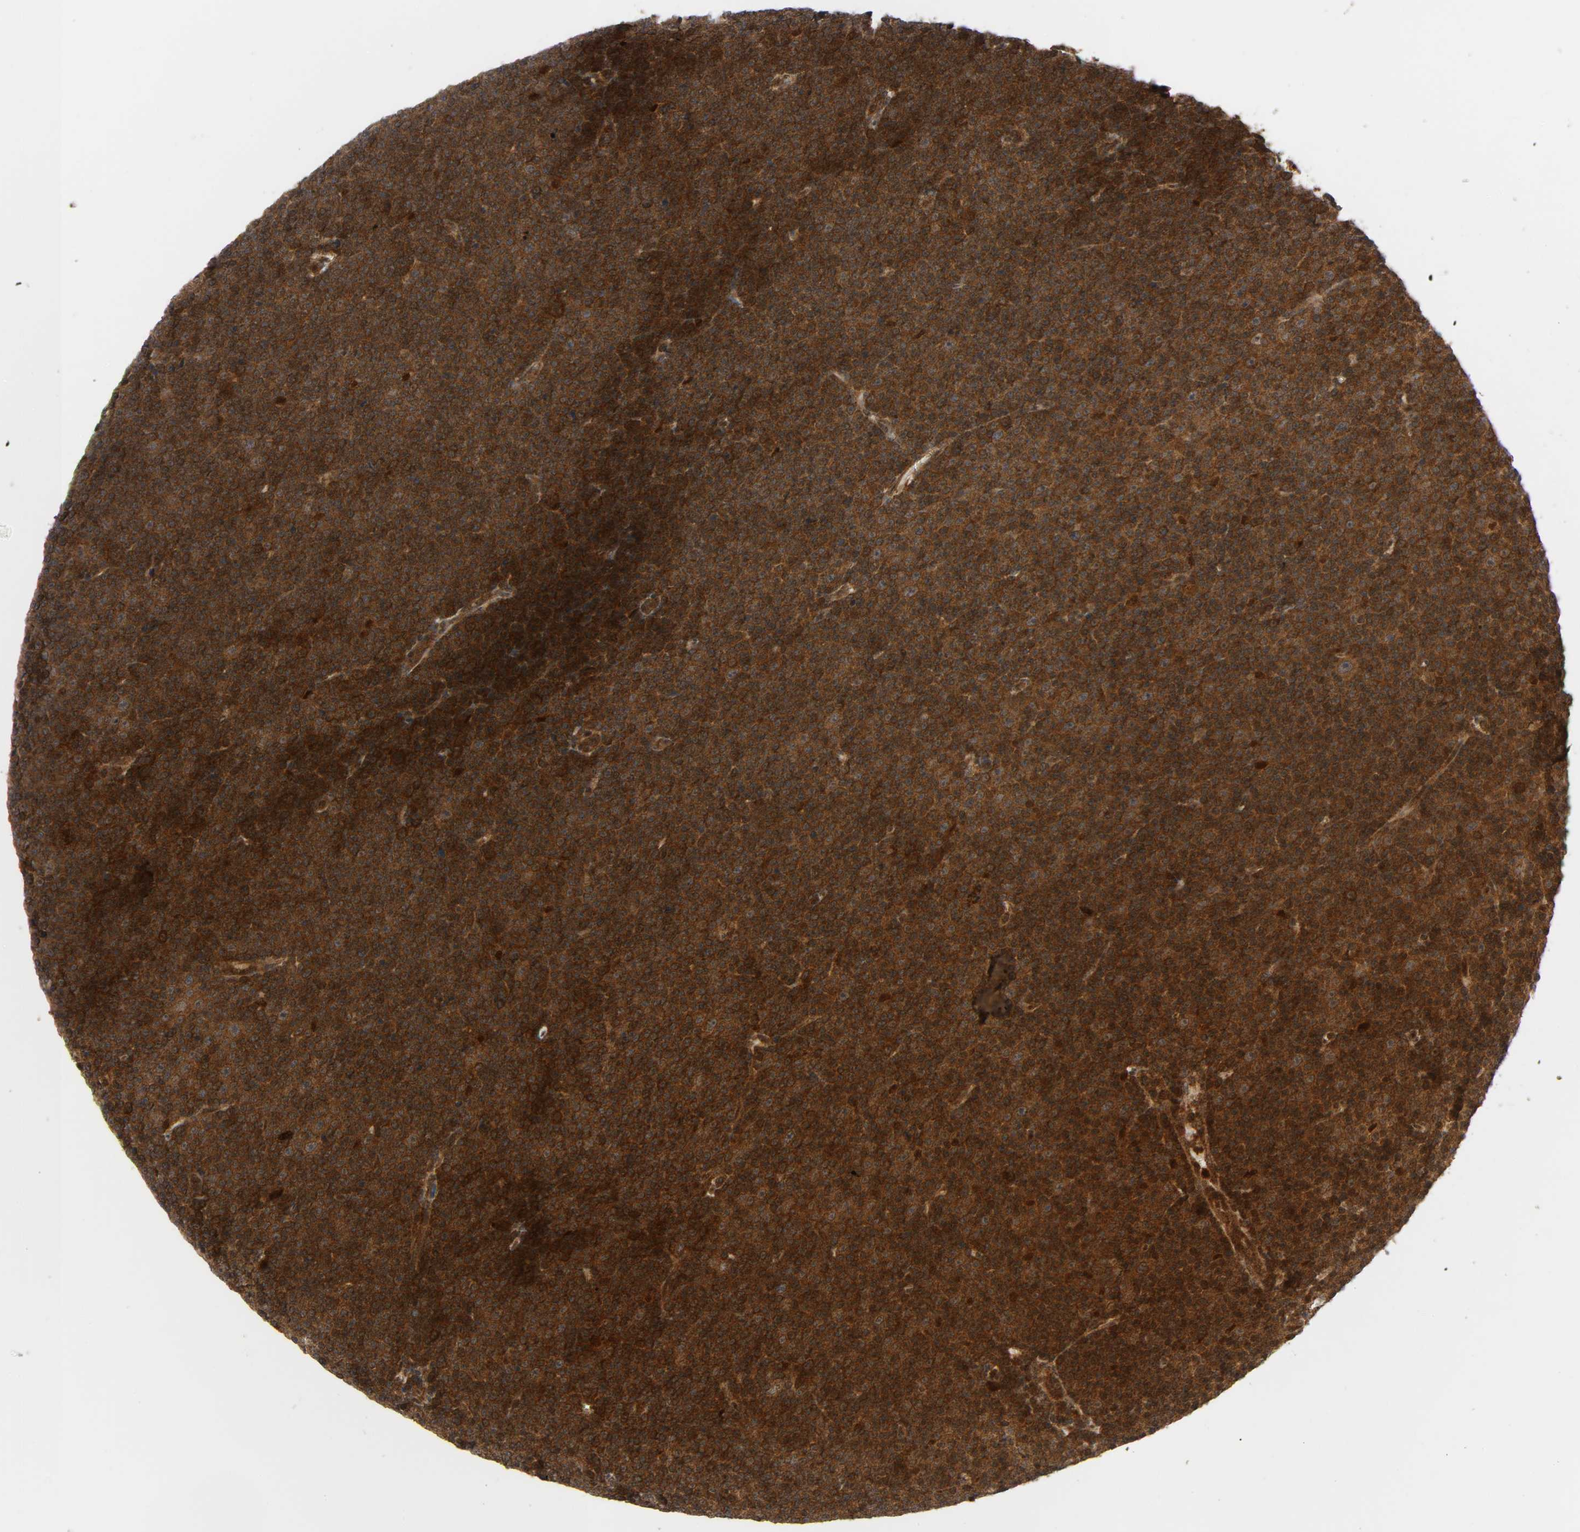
{"staining": {"intensity": "strong", "quantity": ">75%", "location": "cytoplasmic/membranous"}, "tissue": "lymphoma", "cell_type": "Tumor cells", "image_type": "cancer", "snomed": [{"axis": "morphology", "description": "Malignant lymphoma, non-Hodgkin's type, Low grade"}, {"axis": "topography", "description": "Lymph node"}], "caption": "The photomicrograph shows a brown stain indicating the presence of a protein in the cytoplasmic/membranous of tumor cells in malignant lymphoma, non-Hodgkin's type (low-grade).", "gene": "CHUK", "patient": {"sex": "female", "age": 67}}